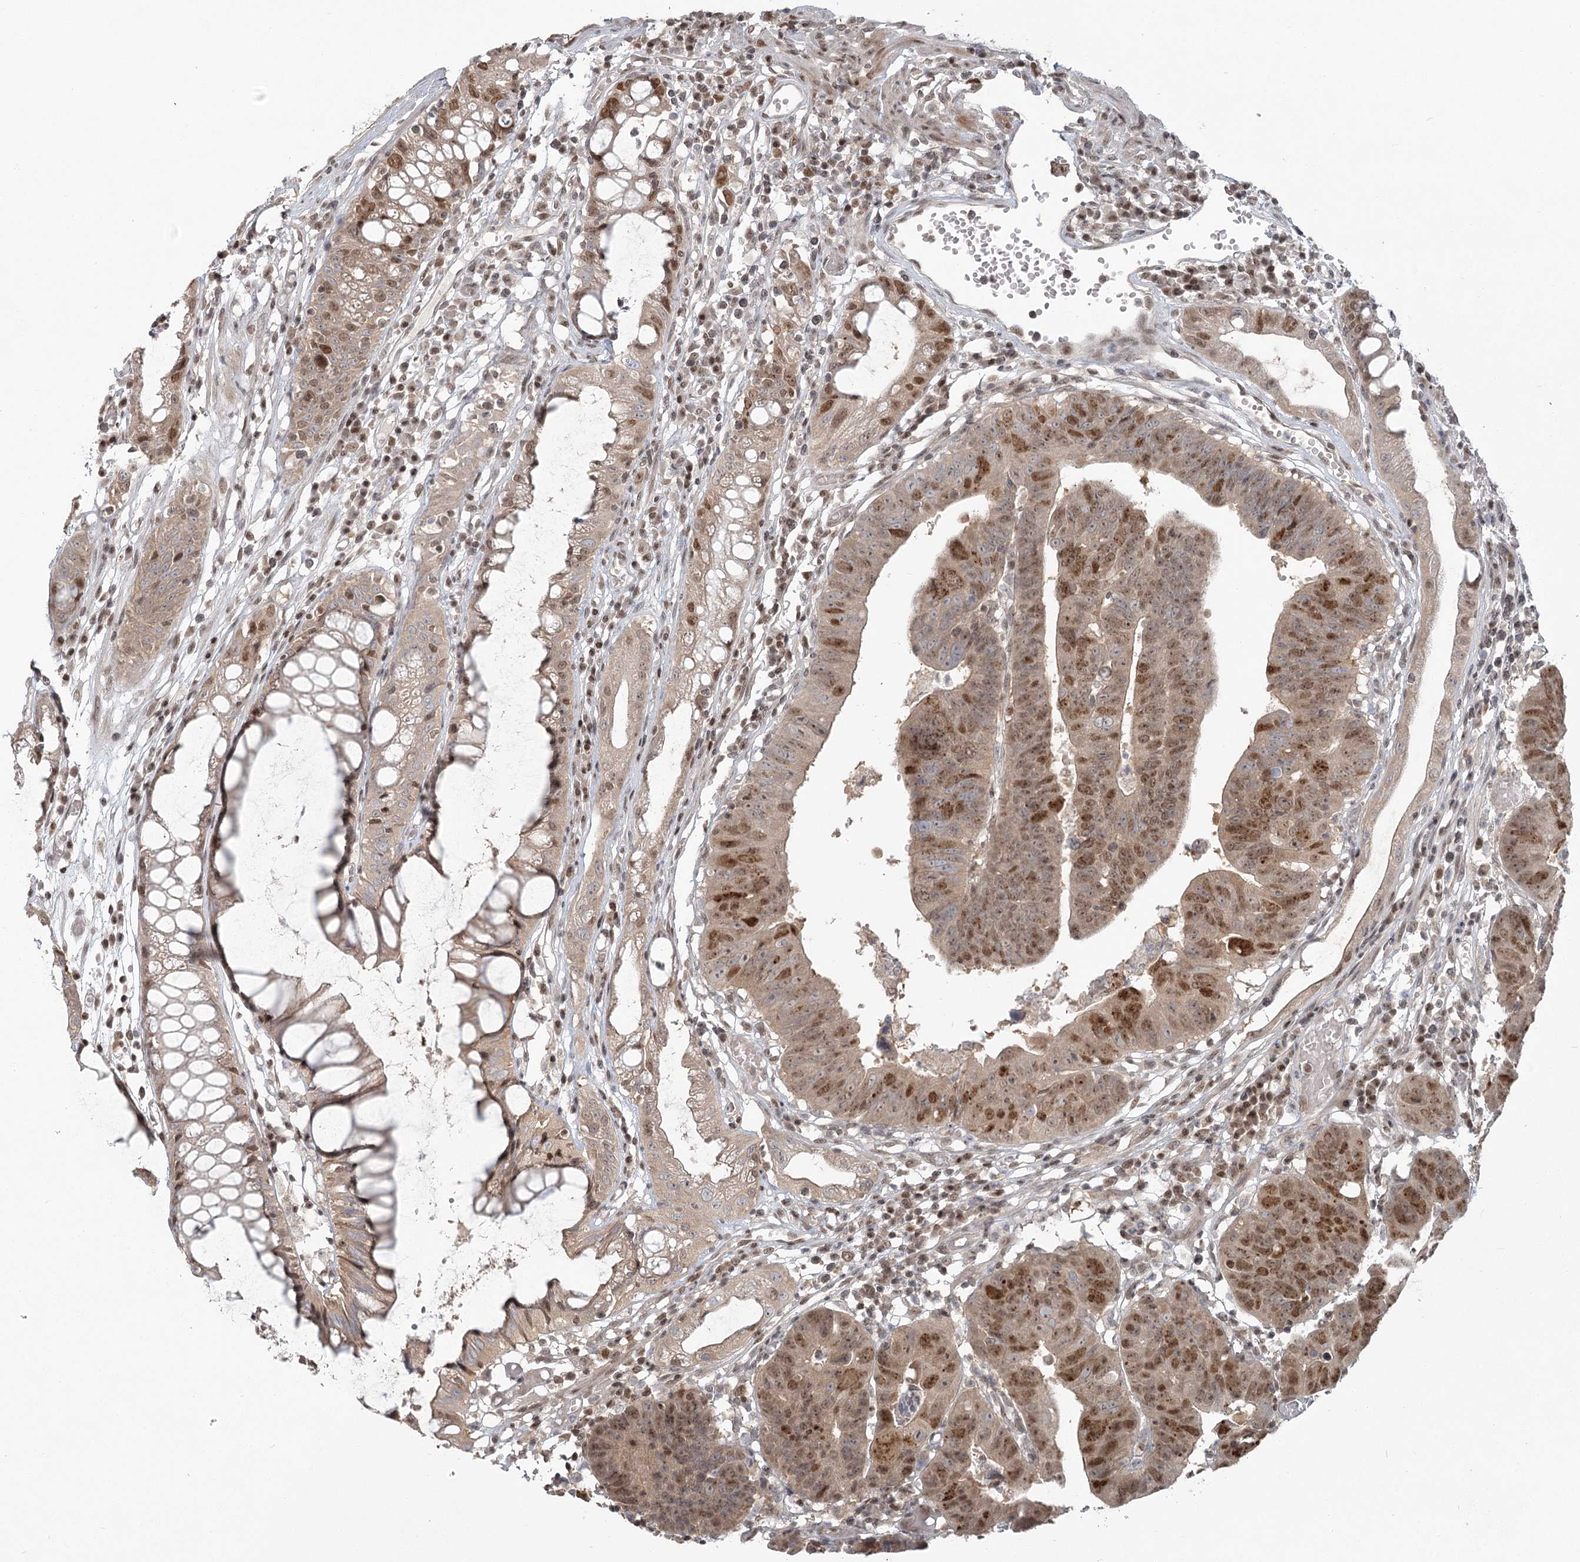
{"staining": {"intensity": "moderate", "quantity": ">75%", "location": "cytoplasmic/membranous,nuclear"}, "tissue": "colorectal cancer", "cell_type": "Tumor cells", "image_type": "cancer", "snomed": [{"axis": "morphology", "description": "Adenocarcinoma, NOS"}, {"axis": "topography", "description": "Rectum"}], "caption": "High-magnification brightfield microscopy of colorectal cancer (adenocarcinoma) stained with DAB (3,3'-diaminobenzidine) (brown) and counterstained with hematoxylin (blue). tumor cells exhibit moderate cytoplasmic/membranous and nuclear positivity is present in about>75% of cells.", "gene": "R3HCC1L", "patient": {"sex": "female", "age": 65}}